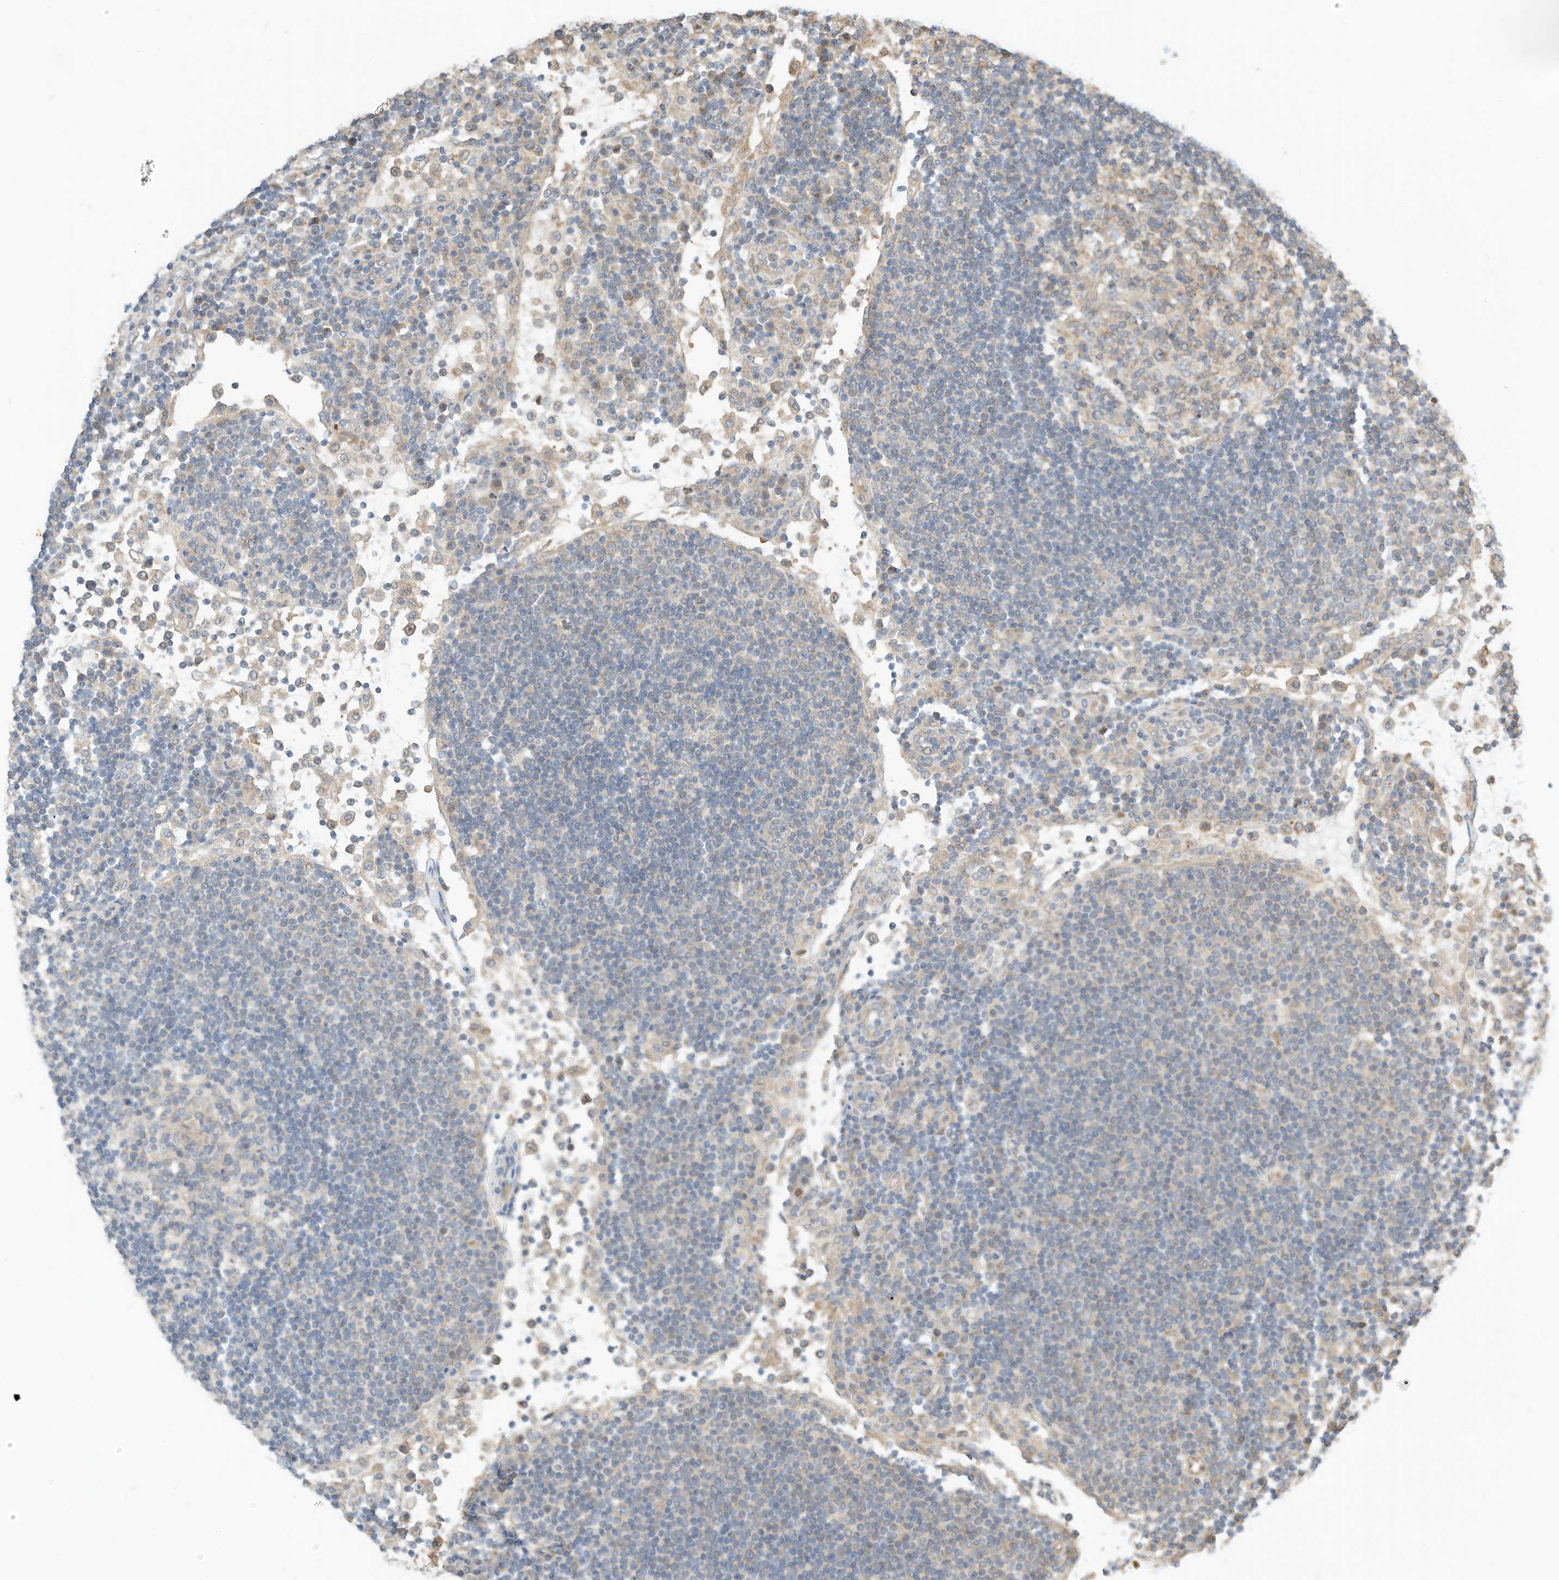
{"staining": {"intensity": "weak", "quantity": "<25%", "location": "cytoplasmic/membranous"}, "tissue": "lymph node", "cell_type": "Germinal center cells", "image_type": "normal", "snomed": [{"axis": "morphology", "description": "Normal tissue, NOS"}, {"axis": "topography", "description": "Lymph node"}], "caption": "Immunohistochemistry (IHC) micrograph of normal lymph node: lymph node stained with DAB demonstrates no significant protein expression in germinal center cells.", "gene": "OFD1", "patient": {"sex": "female", "age": 53}}